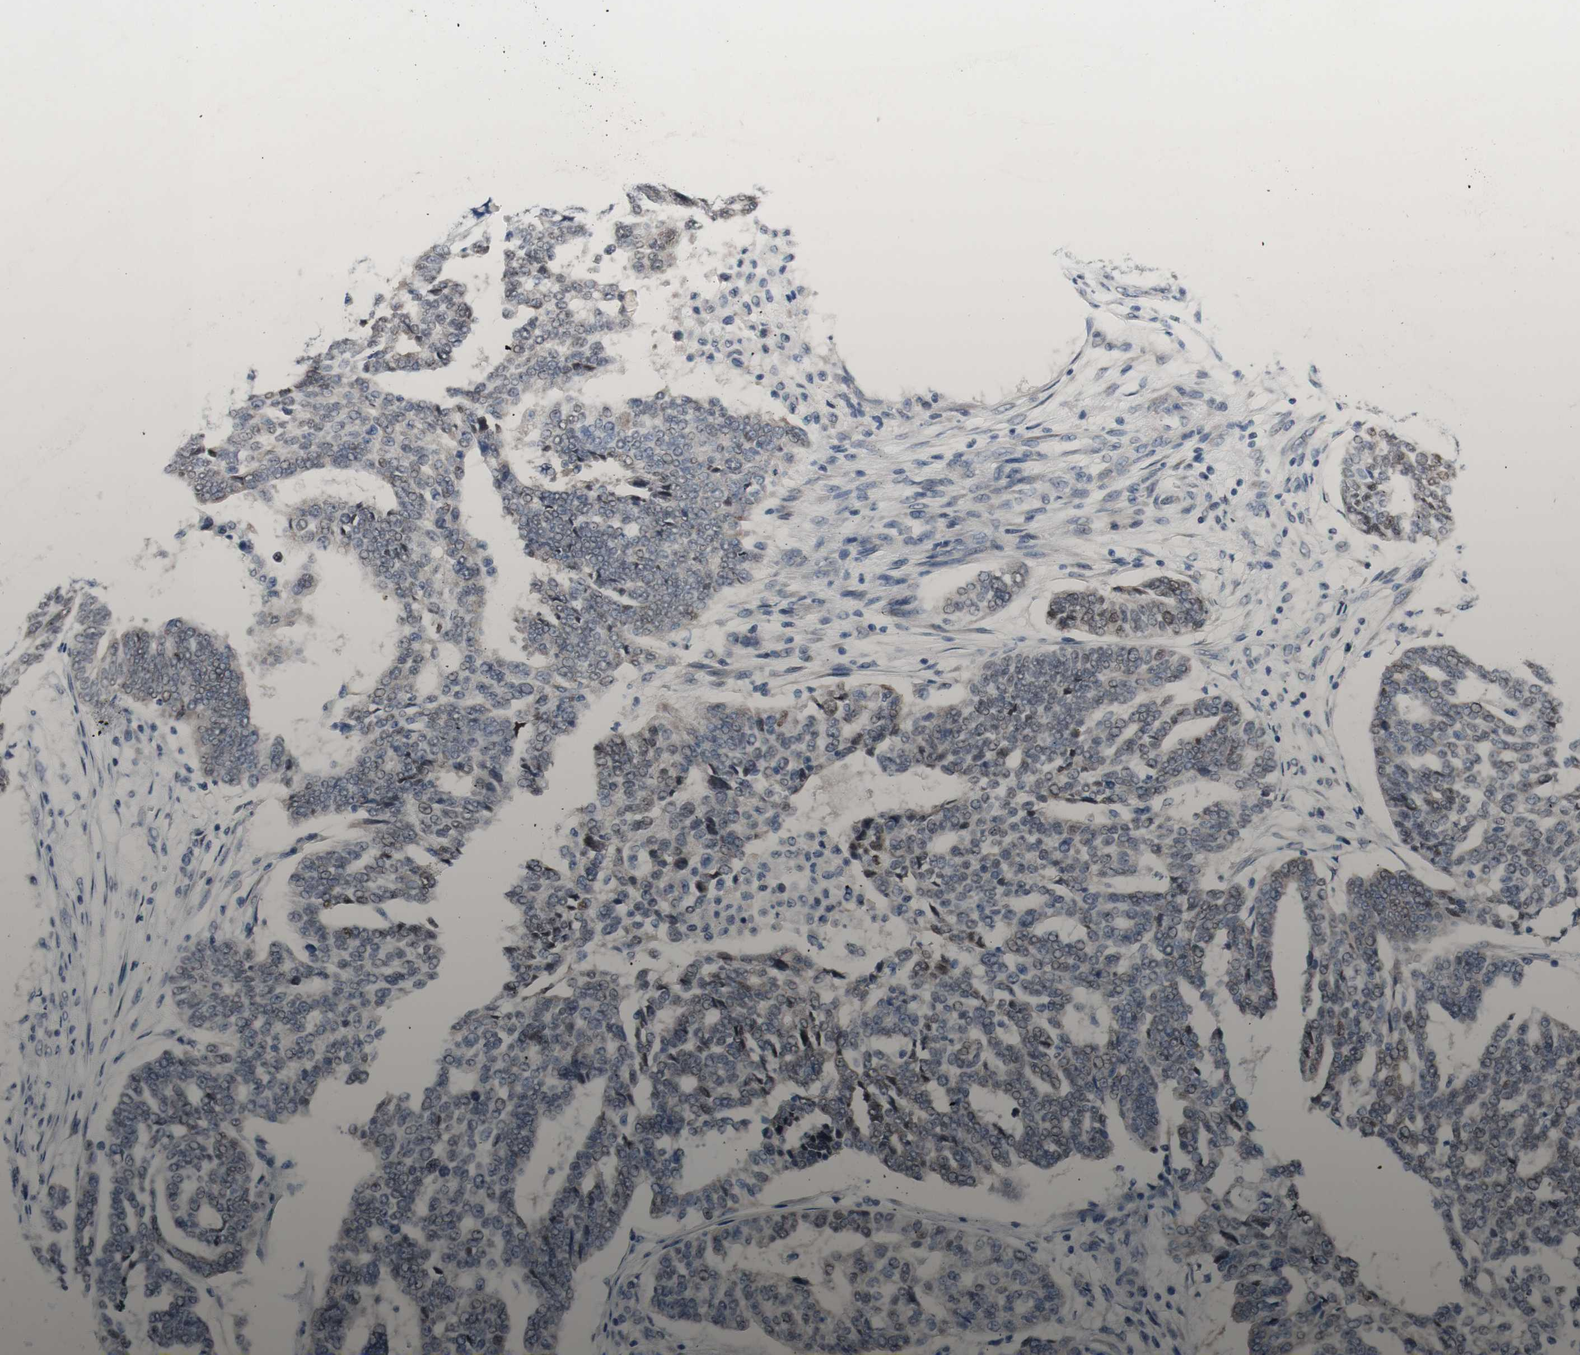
{"staining": {"intensity": "moderate", "quantity": "25%-75%", "location": "nuclear"}, "tissue": "ovarian cancer", "cell_type": "Tumor cells", "image_type": "cancer", "snomed": [{"axis": "morphology", "description": "Cystadenocarcinoma, serous, NOS"}, {"axis": "topography", "description": "Ovary"}], "caption": "About 25%-75% of tumor cells in ovarian cancer (serous cystadenocarcinoma) show moderate nuclear protein positivity as visualized by brown immunohistochemical staining.", "gene": "PHTF2", "patient": {"sex": "female", "age": 59}}